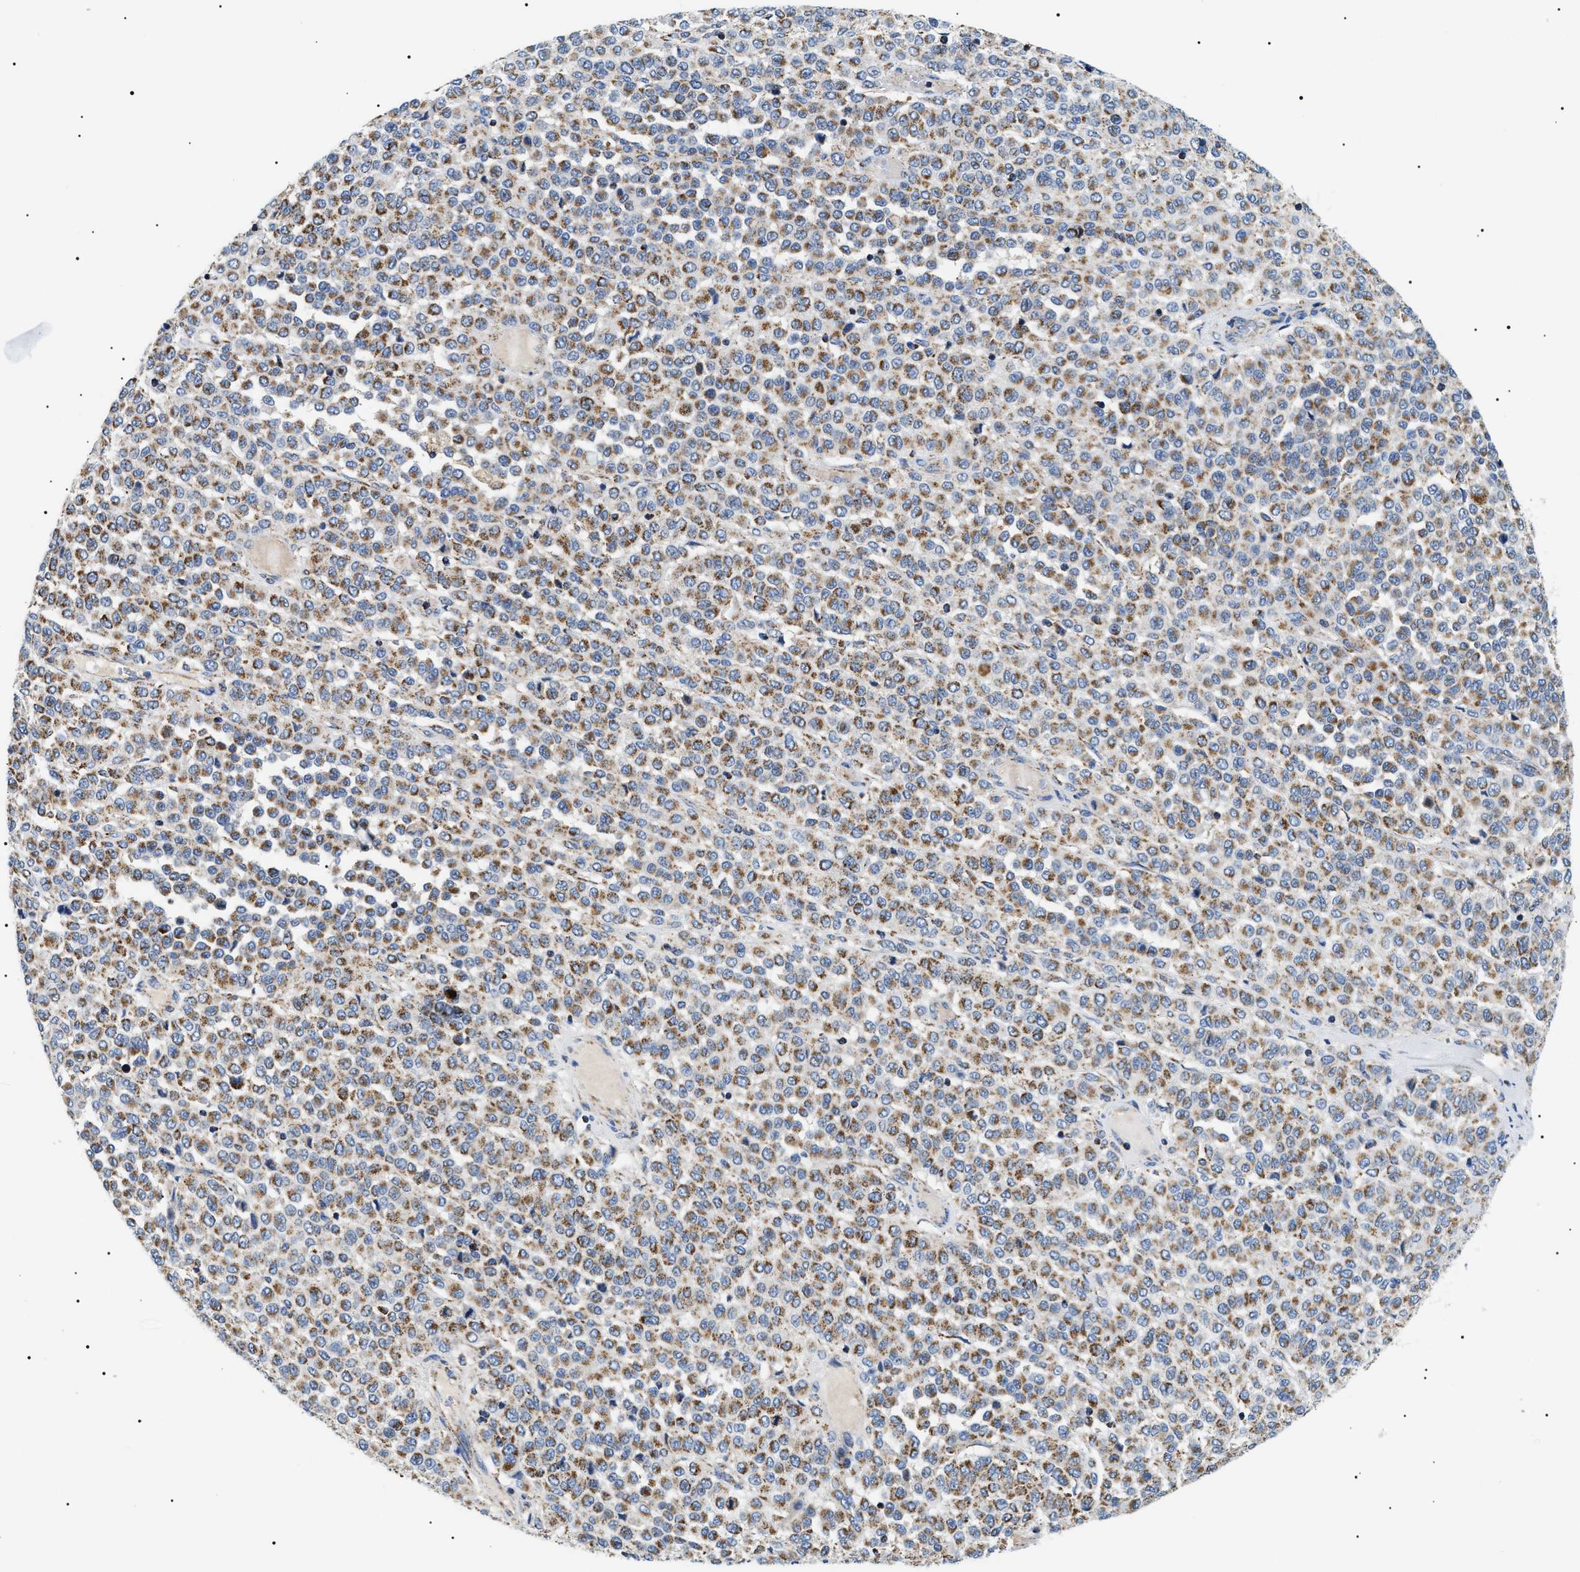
{"staining": {"intensity": "moderate", "quantity": ">75%", "location": "cytoplasmic/membranous"}, "tissue": "melanoma", "cell_type": "Tumor cells", "image_type": "cancer", "snomed": [{"axis": "morphology", "description": "Malignant melanoma, Metastatic site"}, {"axis": "topography", "description": "Pancreas"}], "caption": "IHC image of human malignant melanoma (metastatic site) stained for a protein (brown), which demonstrates medium levels of moderate cytoplasmic/membranous positivity in about >75% of tumor cells.", "gene": "OXSM", "patient": {"sex": "female", "age": 30}}